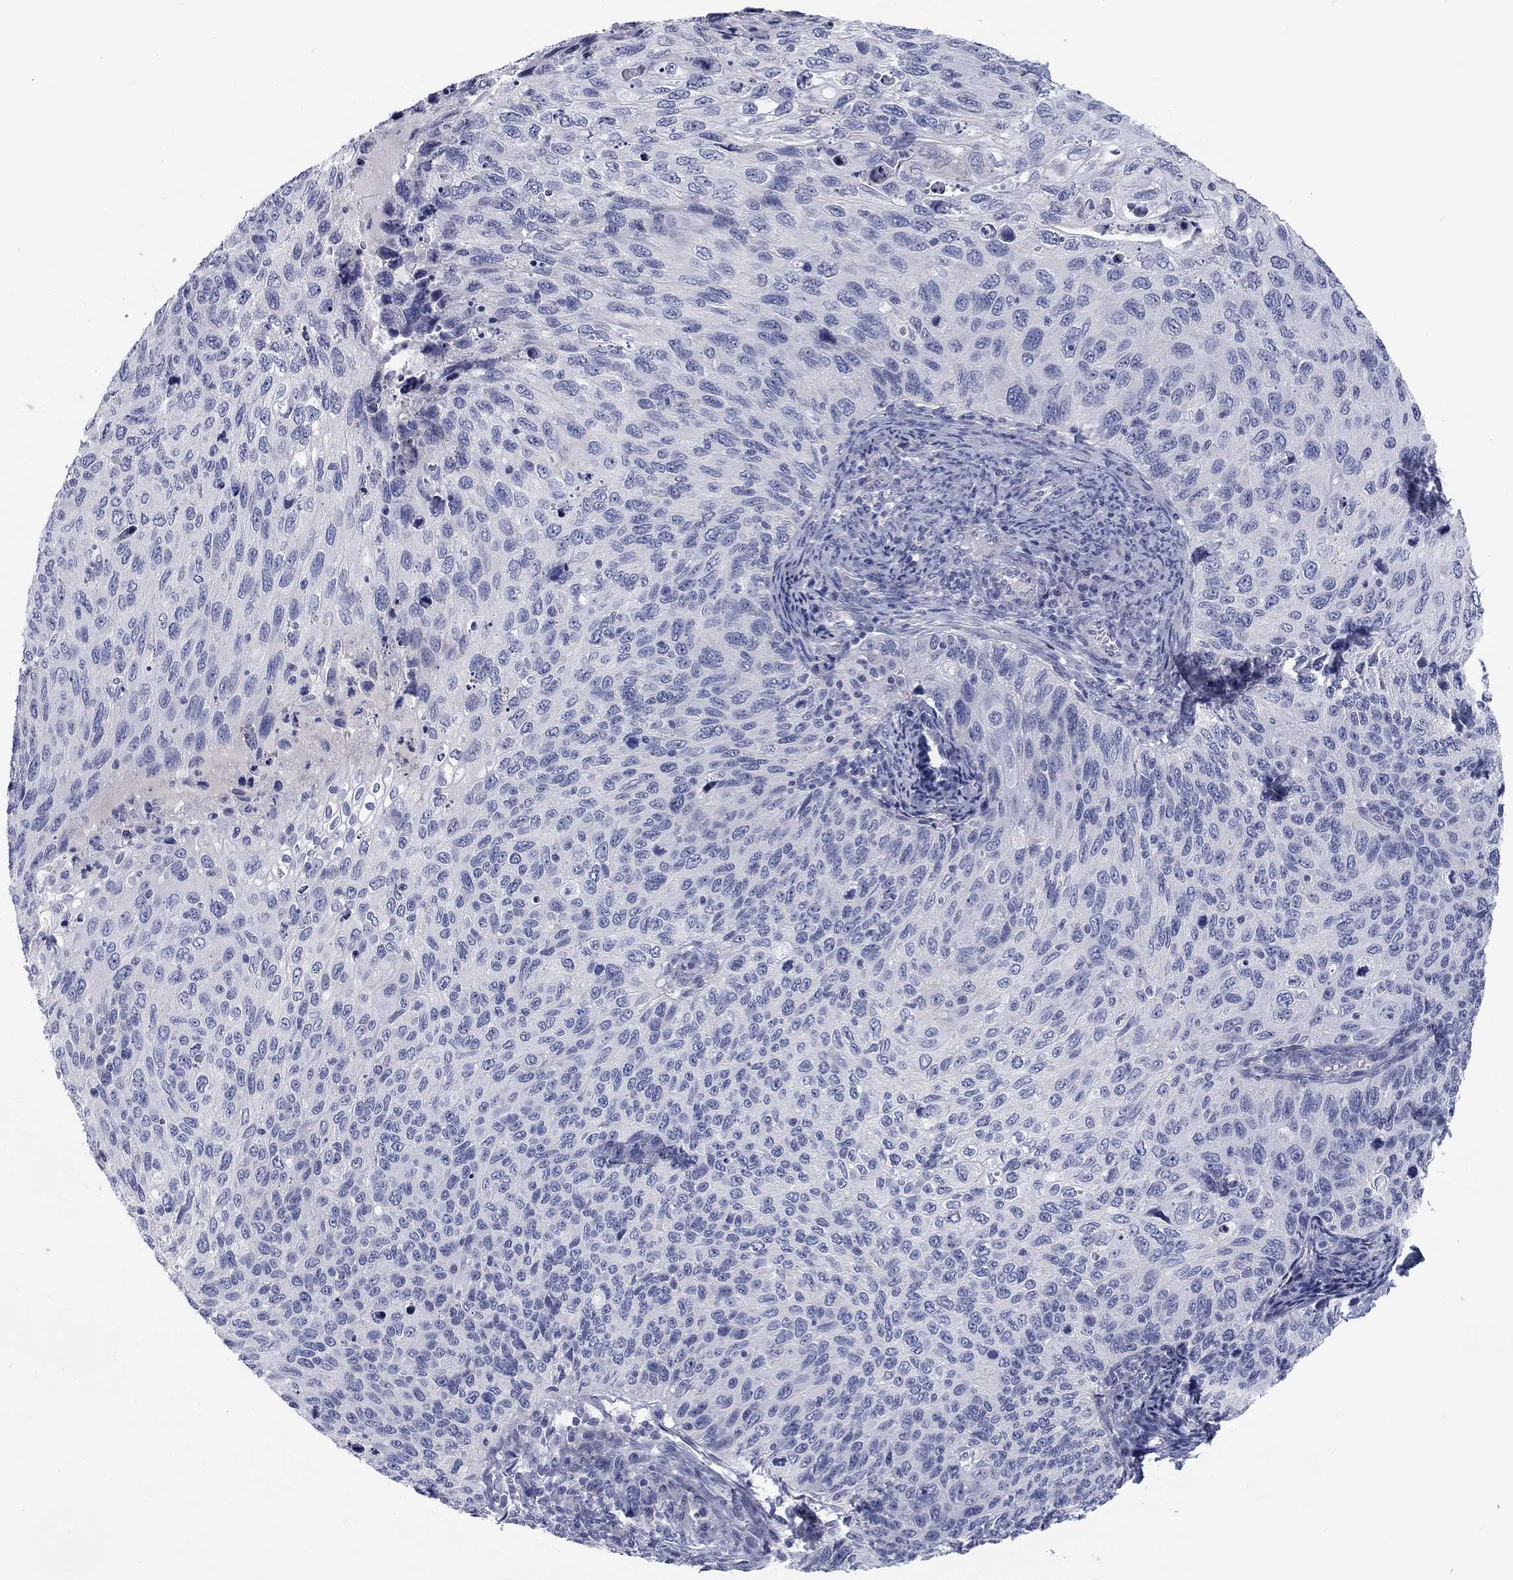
{"staining": {"intensity": "negative", "quantity": "none", "location": "none"}, "tissue": "cervical cancer", "cell_type": "Tumor cells", "image_type": "cancer", "snomed": [{"axis": "morphology", "description": "Squamous cell carcinoma, NOS"}, {"axis": "topography", "description": "Cervix"}], "caption": "Cervical cancer was stained to show a protein in brown. There is no significant staining in tumor cells. (DAB IHC with hematoxylin counter stain).", "gene": "CALB1", "patient": {"sex": "female", "age": 70}}